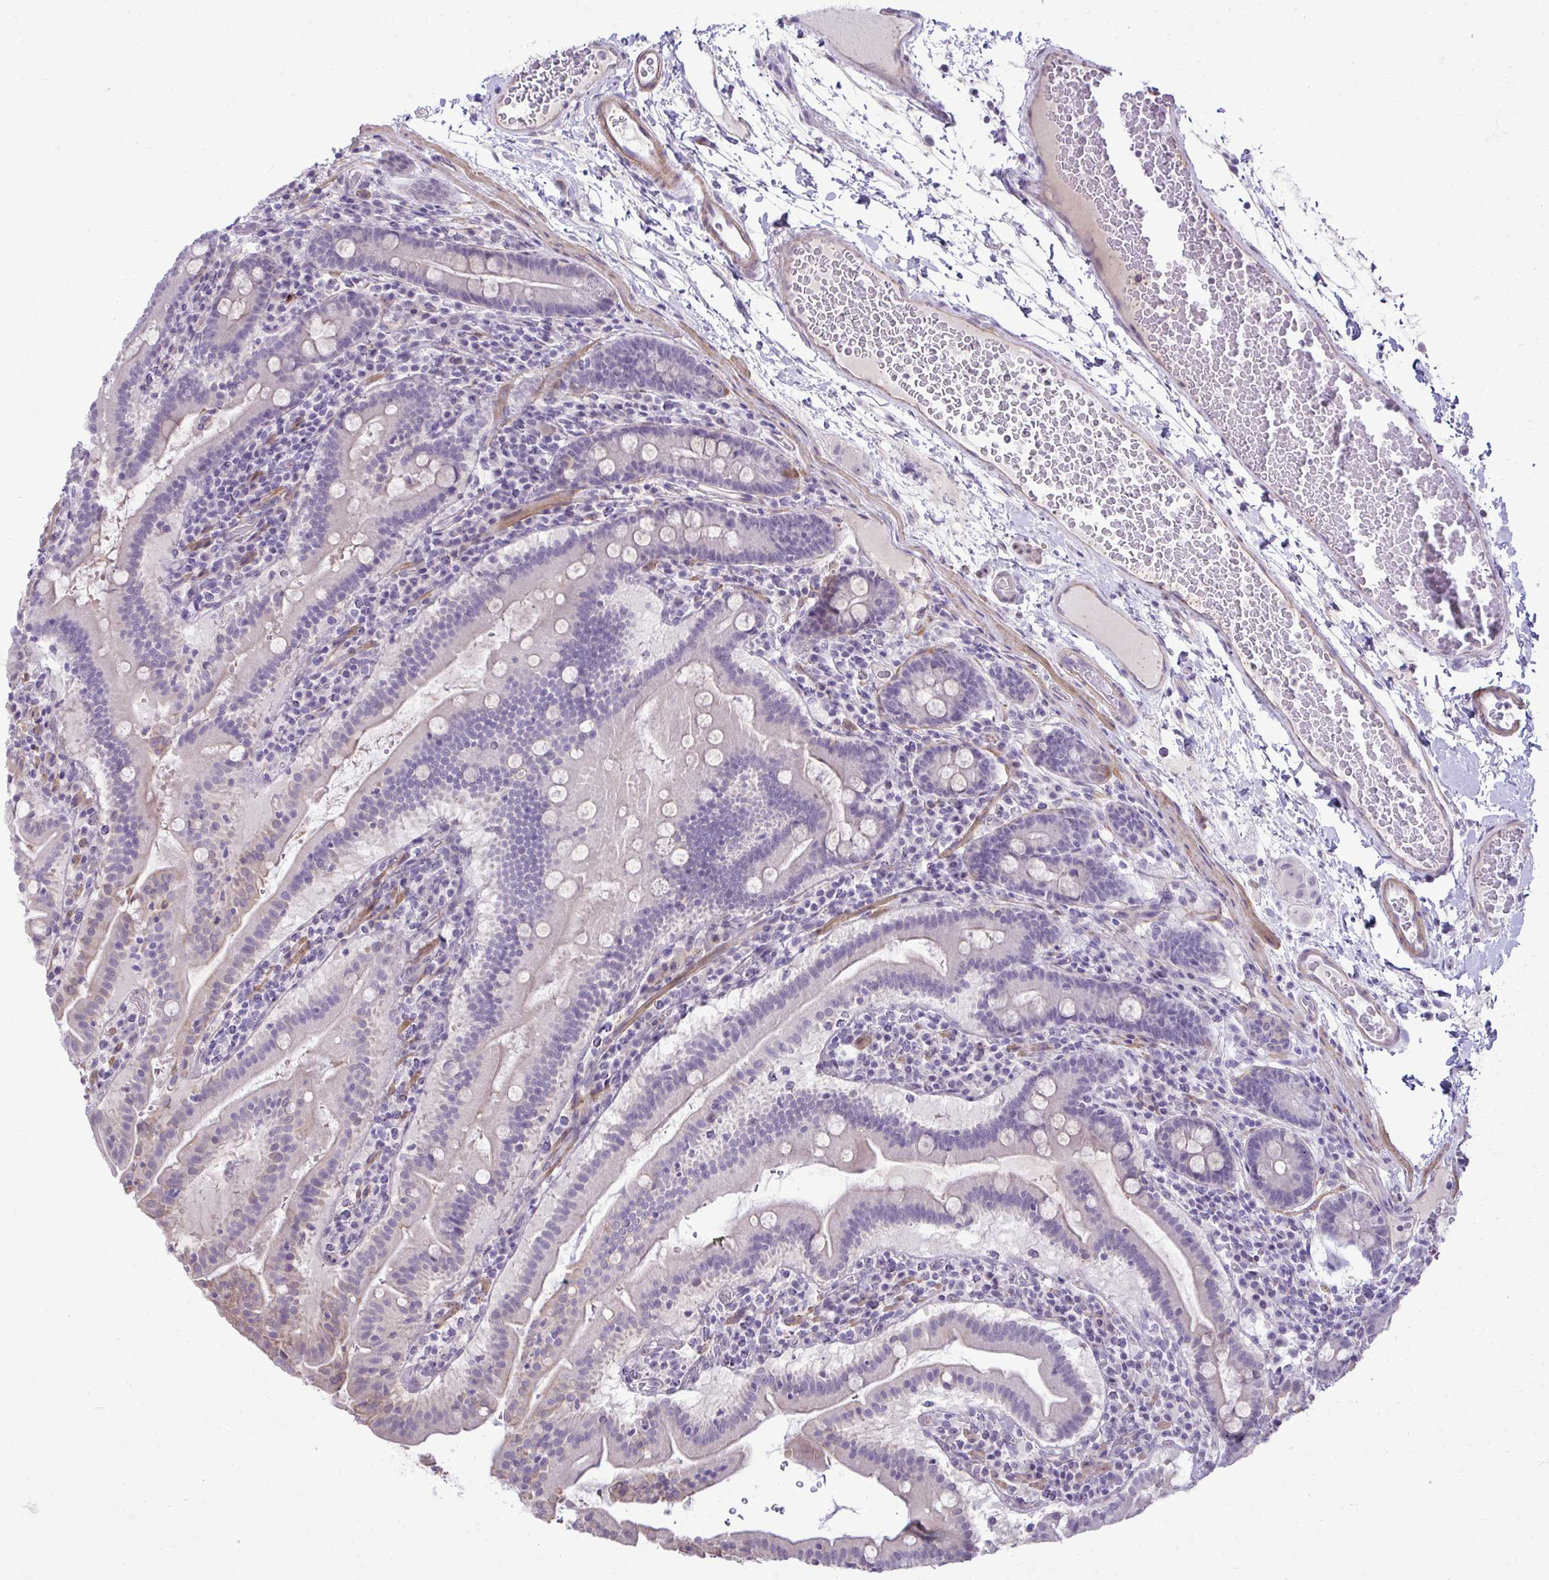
{"staining": {"intensity": "moderate", "quantity": "<25%", "location": "cytoplasmic/membranous"}, "tissue": "small intestine", "cell_type": "Glandular cells", "image_type": "normal", "snomed": [{"axis": "morphology", "description": "Normal tissue, NOS"}, {"axis": "topography", "description": "Small intestine"}], "caption": "Brown immunohistochemical staining in benign human small intestine reveals moderate cytoplasmic/membranous staining in about <25% of glandular cells. The staining was performed using DAB (3,3'-diaminobenzidine) to visualize the protein expression in brown, while the nuclei were stained in blue with hematoxylin (Magnification: 20x).", "gene": "SLC30A3", "patient": {"sex": "male", "age": 26}}